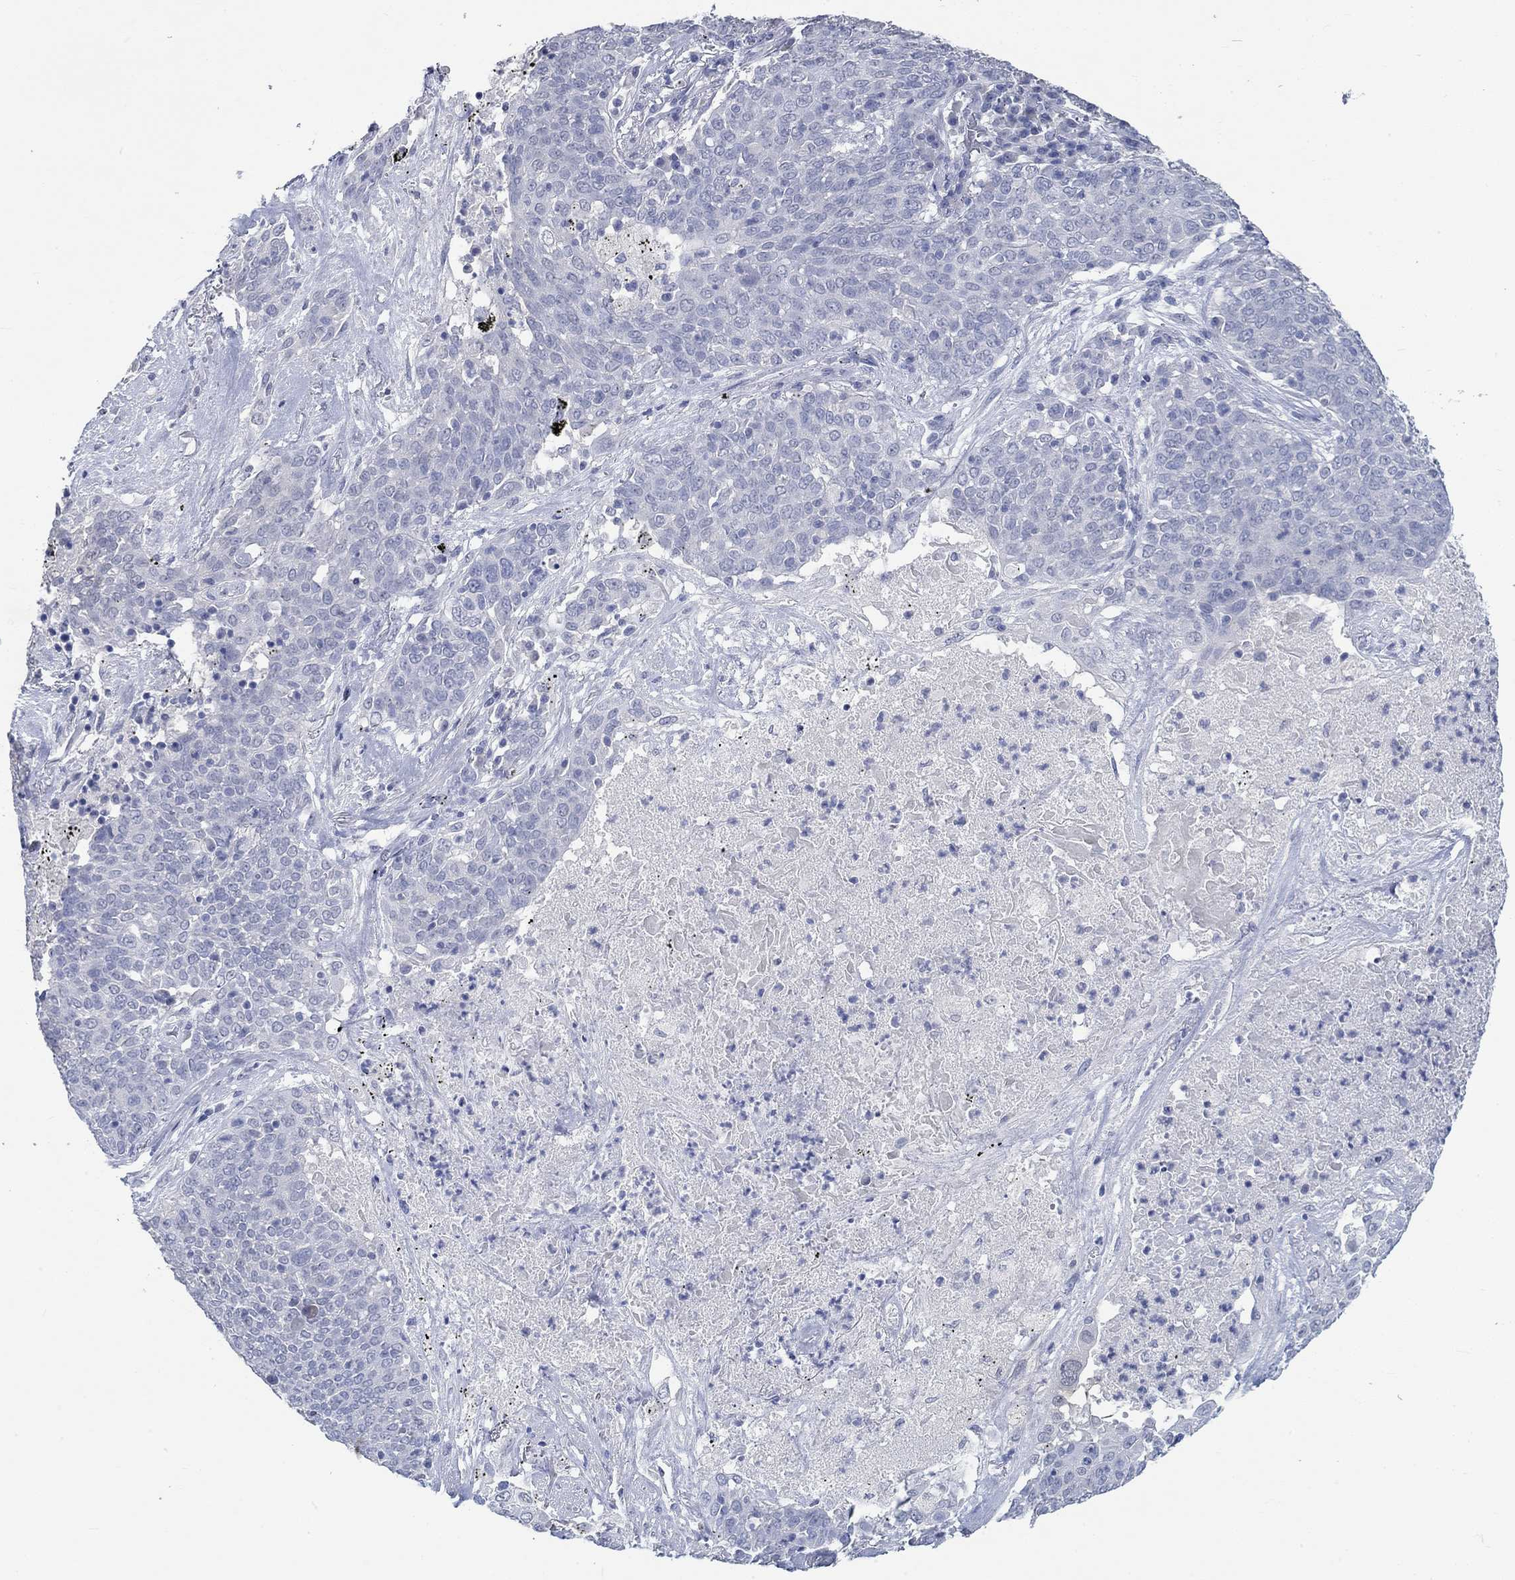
{"staining": {"intensity": "negative", "quantity": "none", "location": "none"}, "tissue": "lung cancer", "cell_type": "Tumor cells", "image_type": "cancer", "snomed": [{"axis": "morphology", "description": "Squamous cell carcinoma, NOS"}, {"axis": "topography", "description": "Lung"}], "caption": "Lung squamous cell carcinoma was stained to show a protein in brown. There is no significant expression in tumor cells. The staining was performed using DAB to visualize the protein expression in brown, while the nuclei were stained in blue with hematoxylin (Magnification: 20x).", "gene": "C4orf47", "patient": {"sex": "male", "age": 82}}